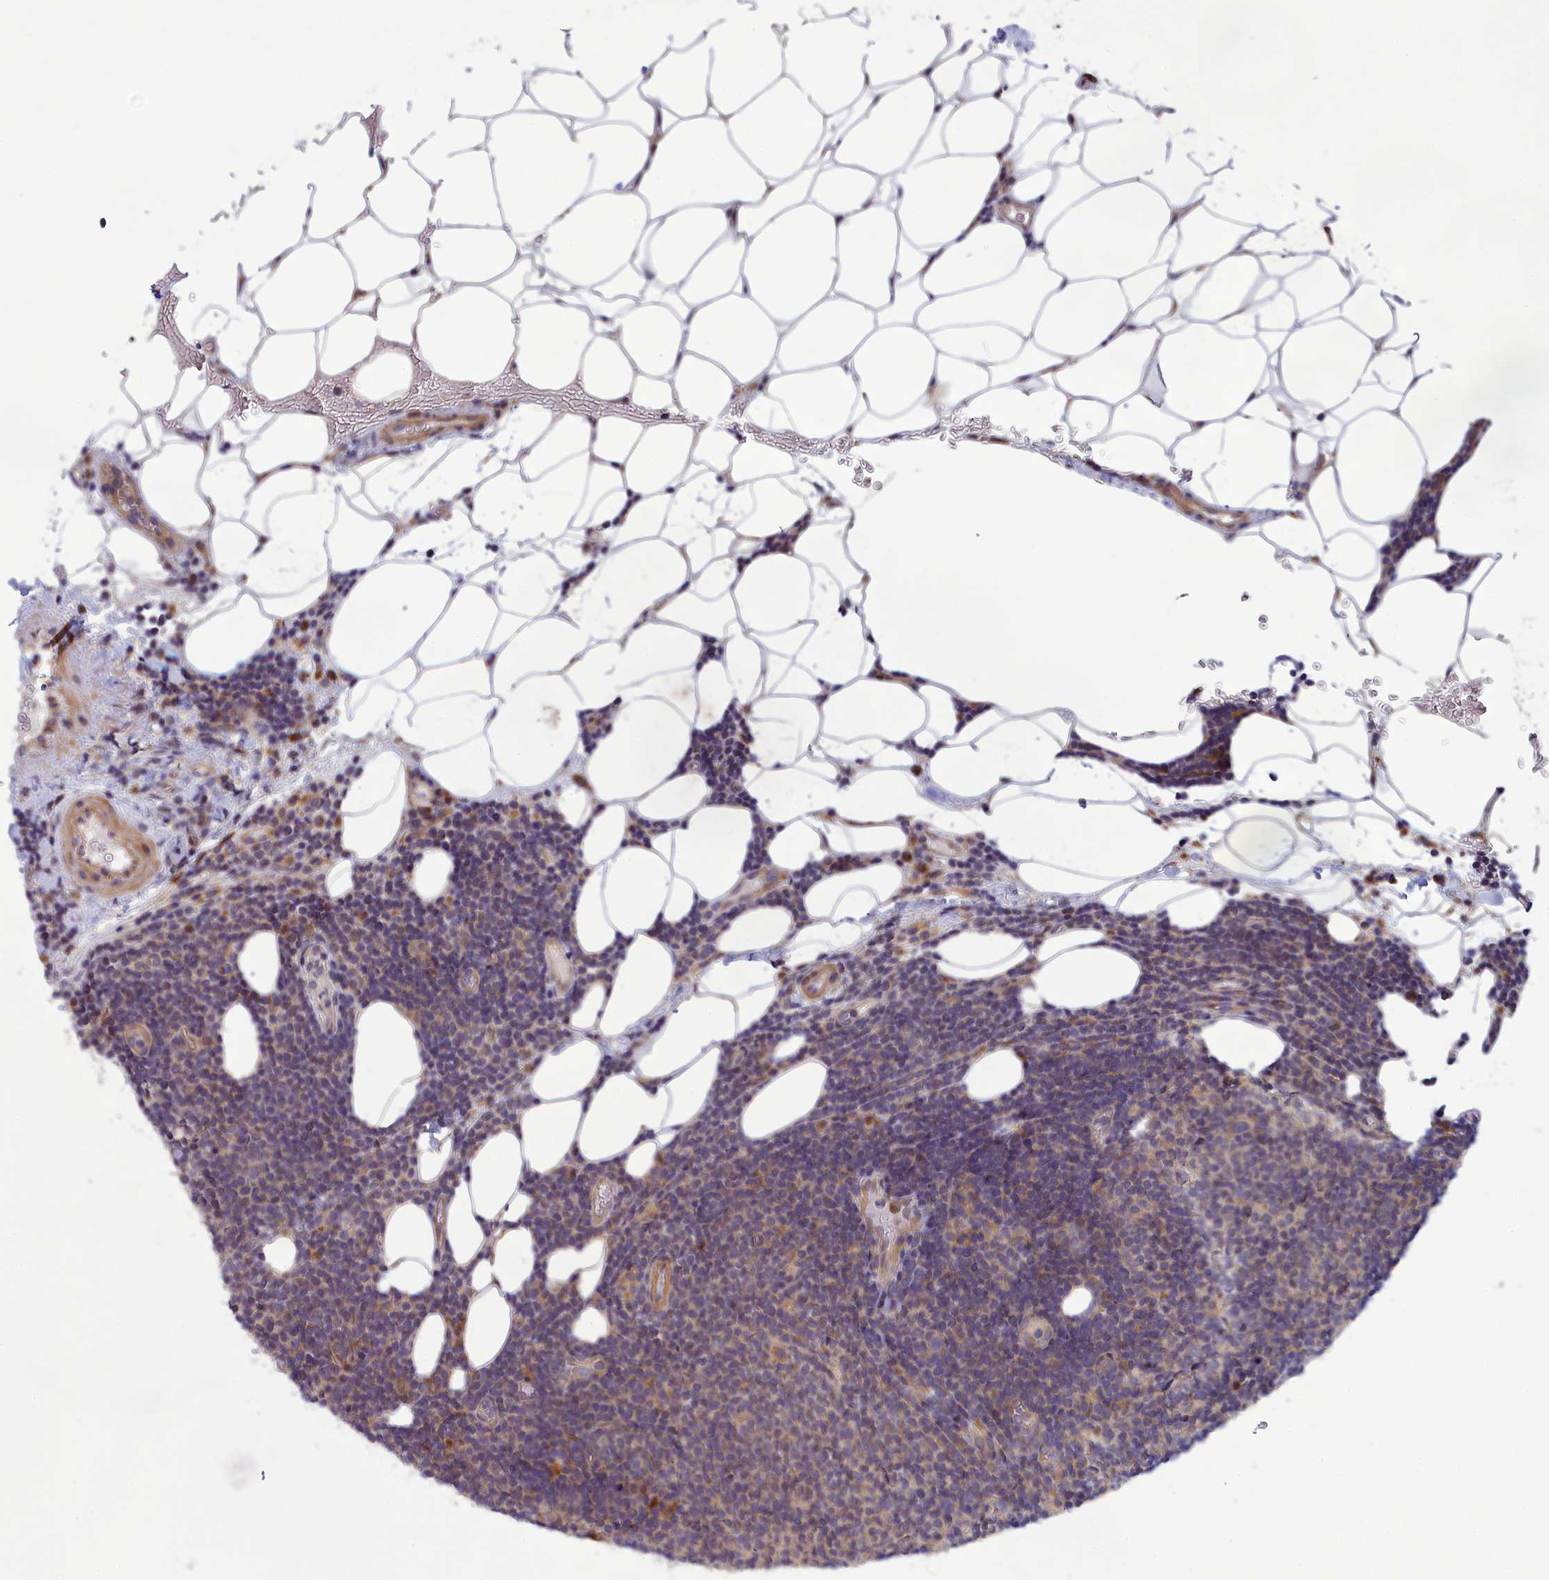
{"staining": {"intensity": "negative", "quantity": "none", "location": "none"}, "tissue": "lymphoma", "cell_type": "Tumor cells", "image_type": "cancer", "snomed": [{"axis": "morphology", "description": "Malignant lymphoma, non-Hodgkin's type, Low grade"}, {"axis": "topography", "description": "Lymph node"}], "caption": "Image shows no protein staining in tumor cells of lymphoma tissue.", "gene": "BLTP2", "patient": {"sex": "male", "age": 66}}